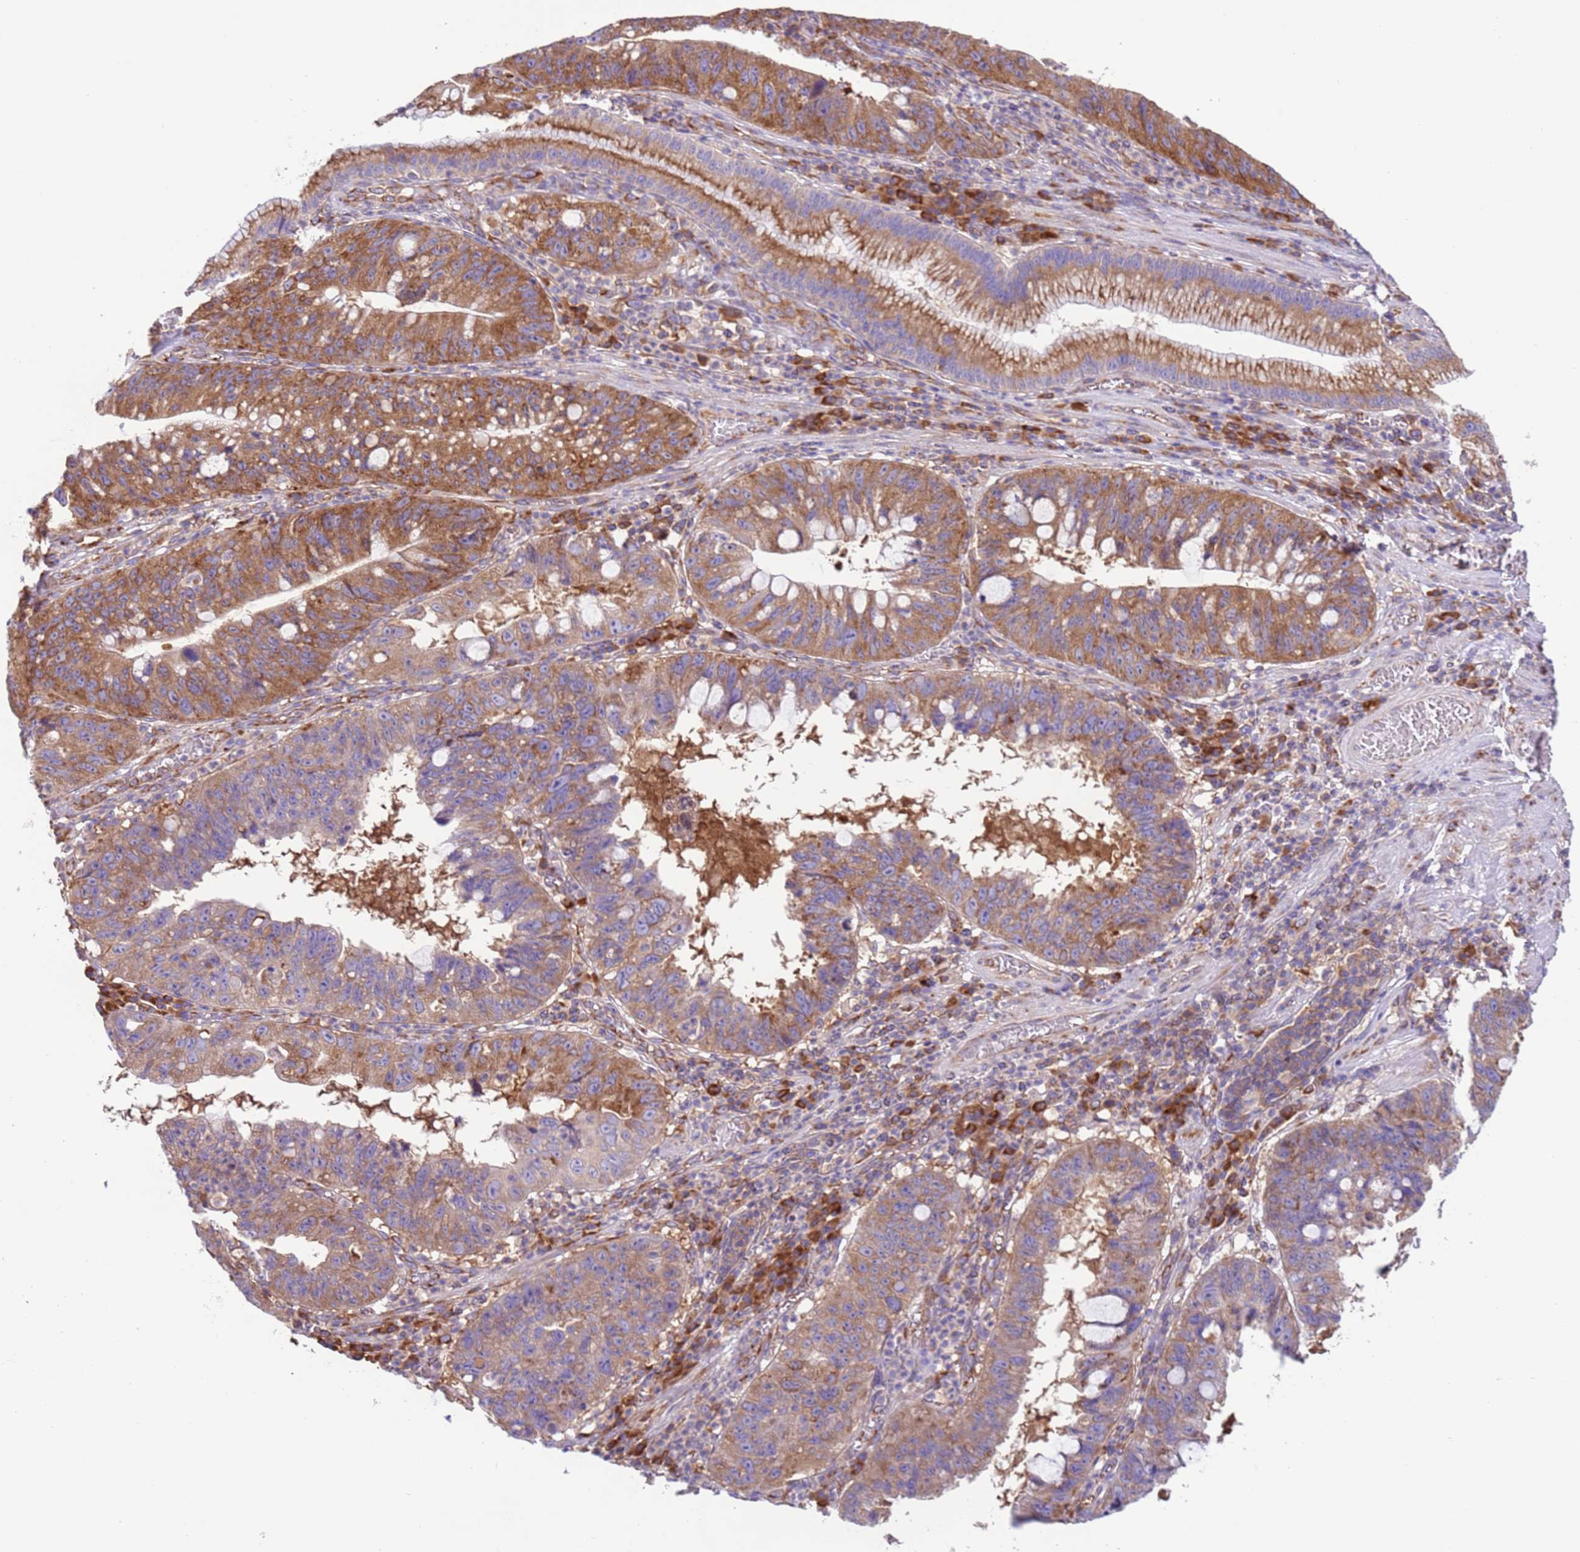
{"staining": {"intensity": "moderate", "quantity": "25%-75%", "location": "cytoplasmic/membranous"}, "tissue": "stomach cancer", "cell_type": "Tumor cells", "image_type": "cancer", "snomed": [{"axis": "morphology", "description": "Adenocarcinoma, NOS"}, {"axis": "topography", "description": "Stomach"}], "caption": "Immunohistochemistry photomicrograph of stomach cancer stained for a protein (brown), which displays medium levels of moderate cytoplasmic/membranous staining in about 25%-75% of tumor cells.", "gene": "VARS1", "patient": {"sex": "male", "age": 59}}